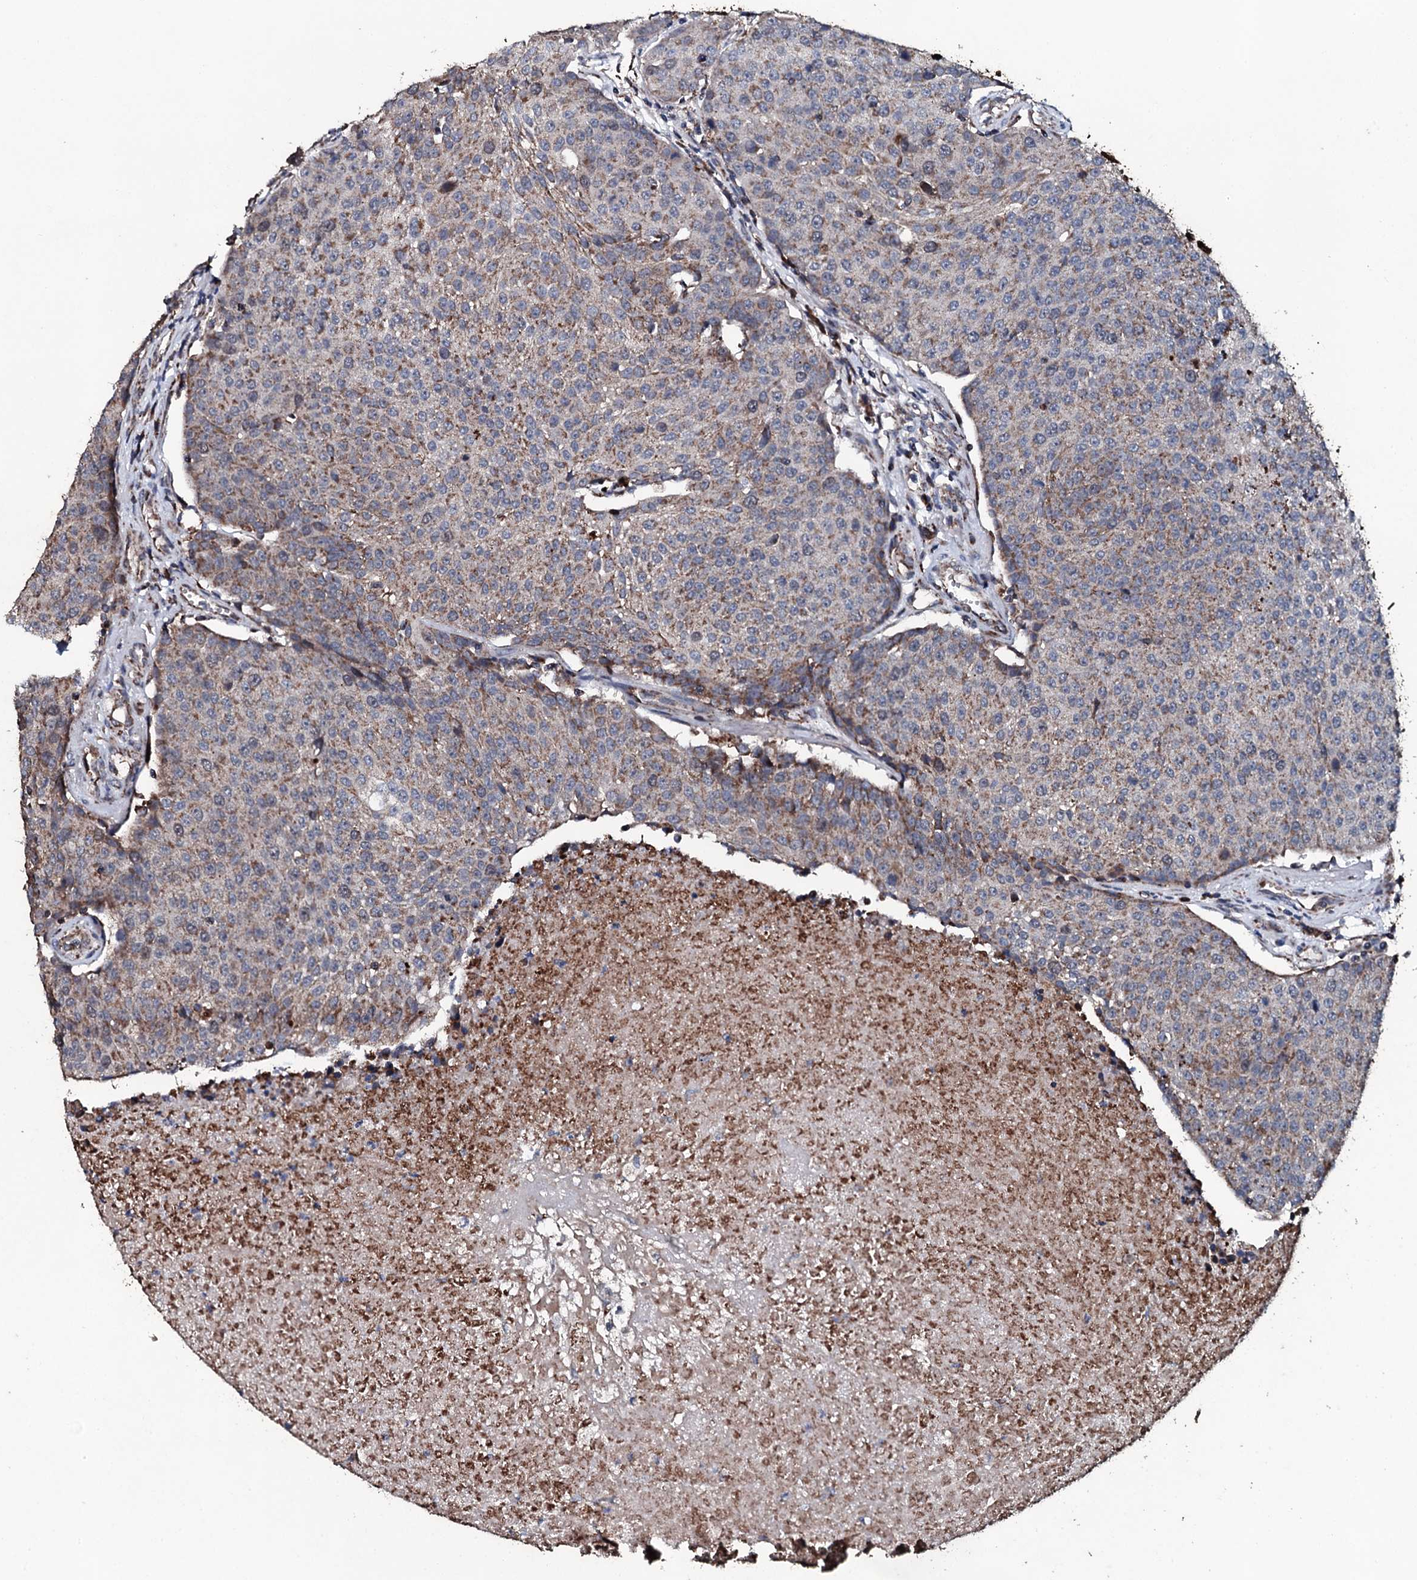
{"staining": {"intensity": "weak", "quantity": ">75%", "location": "cytoplasmic/membranous"}, "tissue": "urothelial cancer", "cell_type": "Tumor cells", "image_type": "cancer", "snomed": [{"axis": "morphology", "description": "Urothelial carcinoma, High grade"}, {"axis": "topography", "description": "Urinary bladder"}], "caption": "DAB immunohistochemical staining of human high-grade urothelial carcinoma exhibits weak cytoplasmic/membranous protein expression in about >75% of tumor cells.", "gene": "DYNC2I2", "patient": {"sex": "female", "age": 85}}